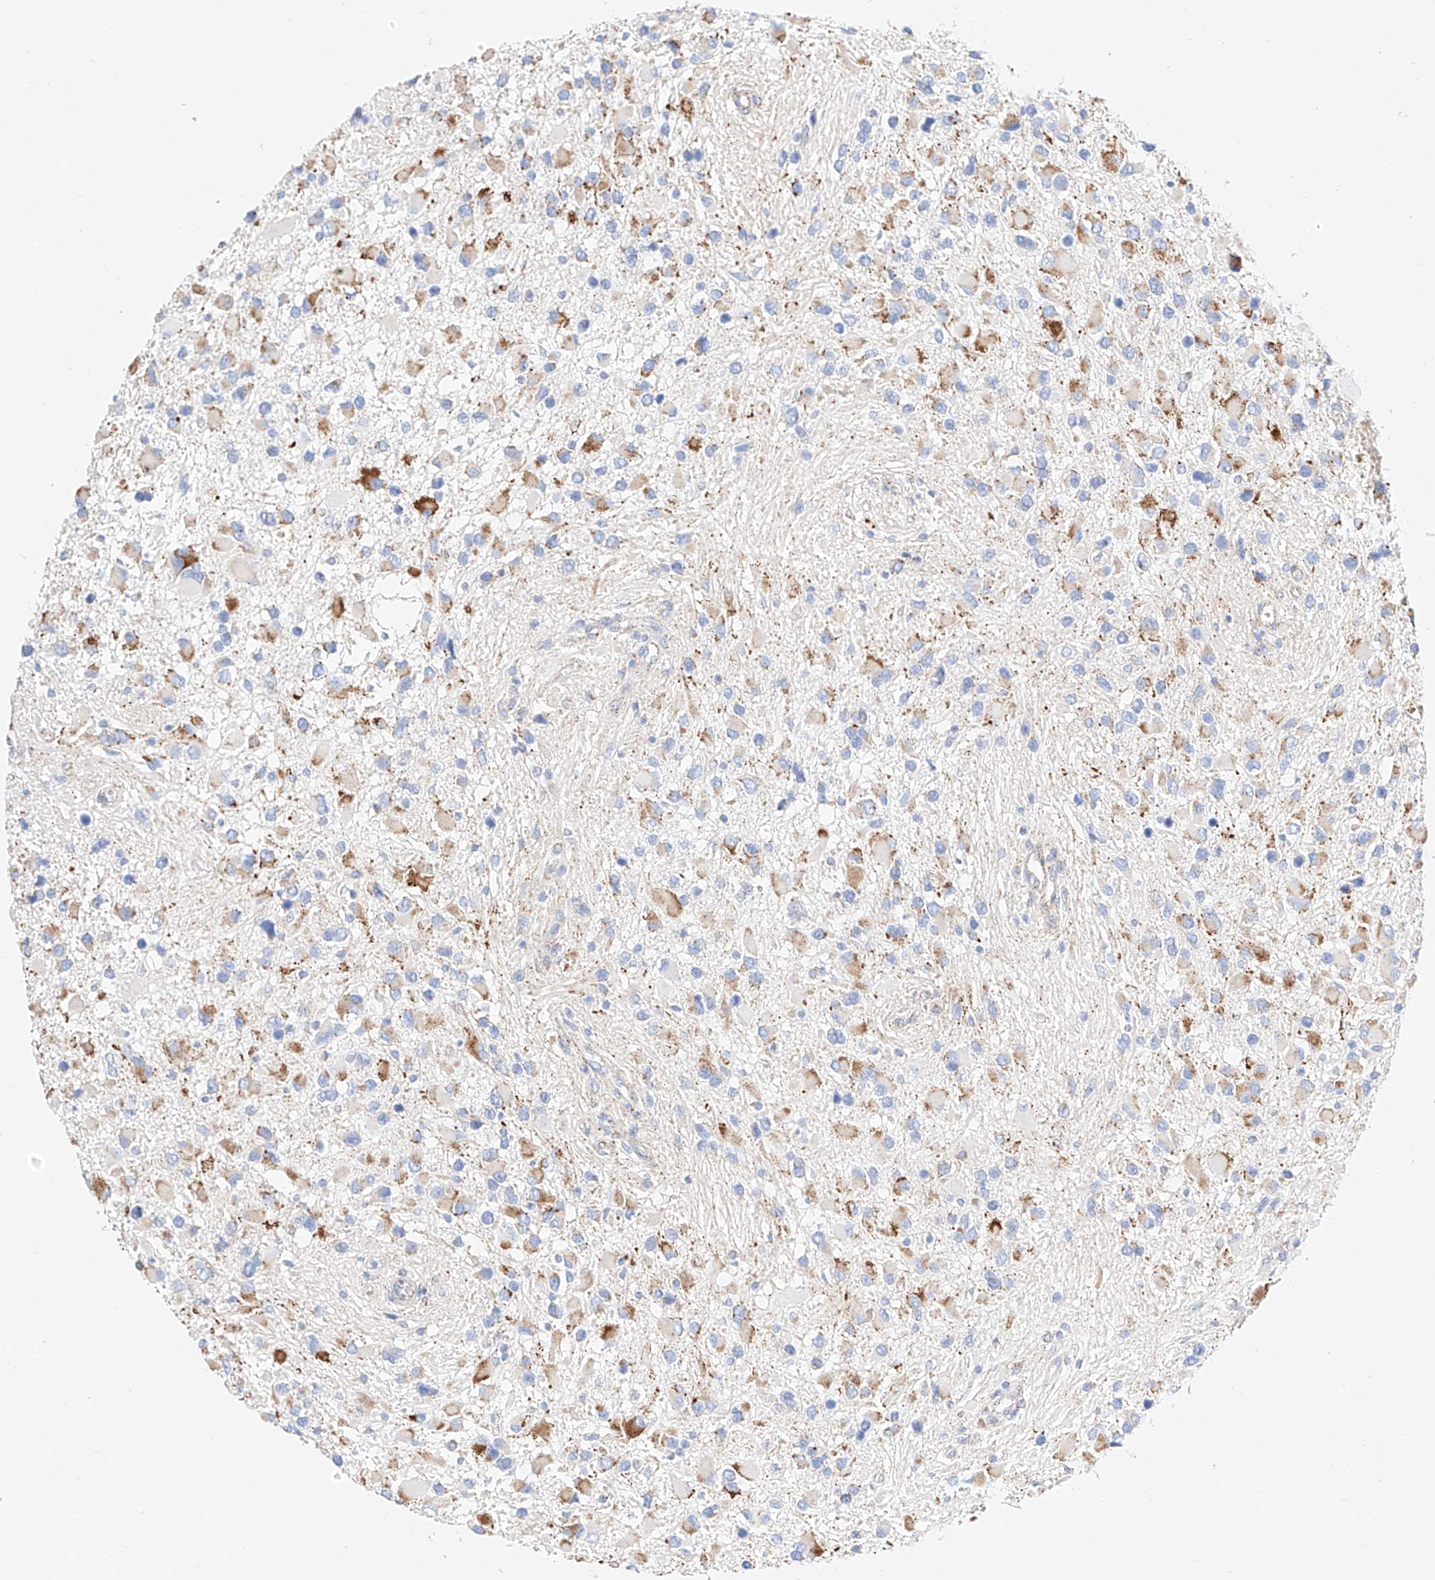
{"staining": {"intensity": "moderate", "quantity": "<25%", "location": "cytoplasmic/membranous"}, "tissue": "glioma", "cell_type": "Tumor cells", "image_type": "cancer", "snomed": [{"axis": "morphology", "description": "Glioma, malignant, High grade"}, {"axis": "topography", "description": "Brain"}], "caption": "Glioma stained with IHC displays moderate cytoplasmic/membranous positivity in about <25% of tumor cells. Nuclei are stained in blue.", "gene": "C6orf62", "patient": {"sex": "male", "age": 53}}